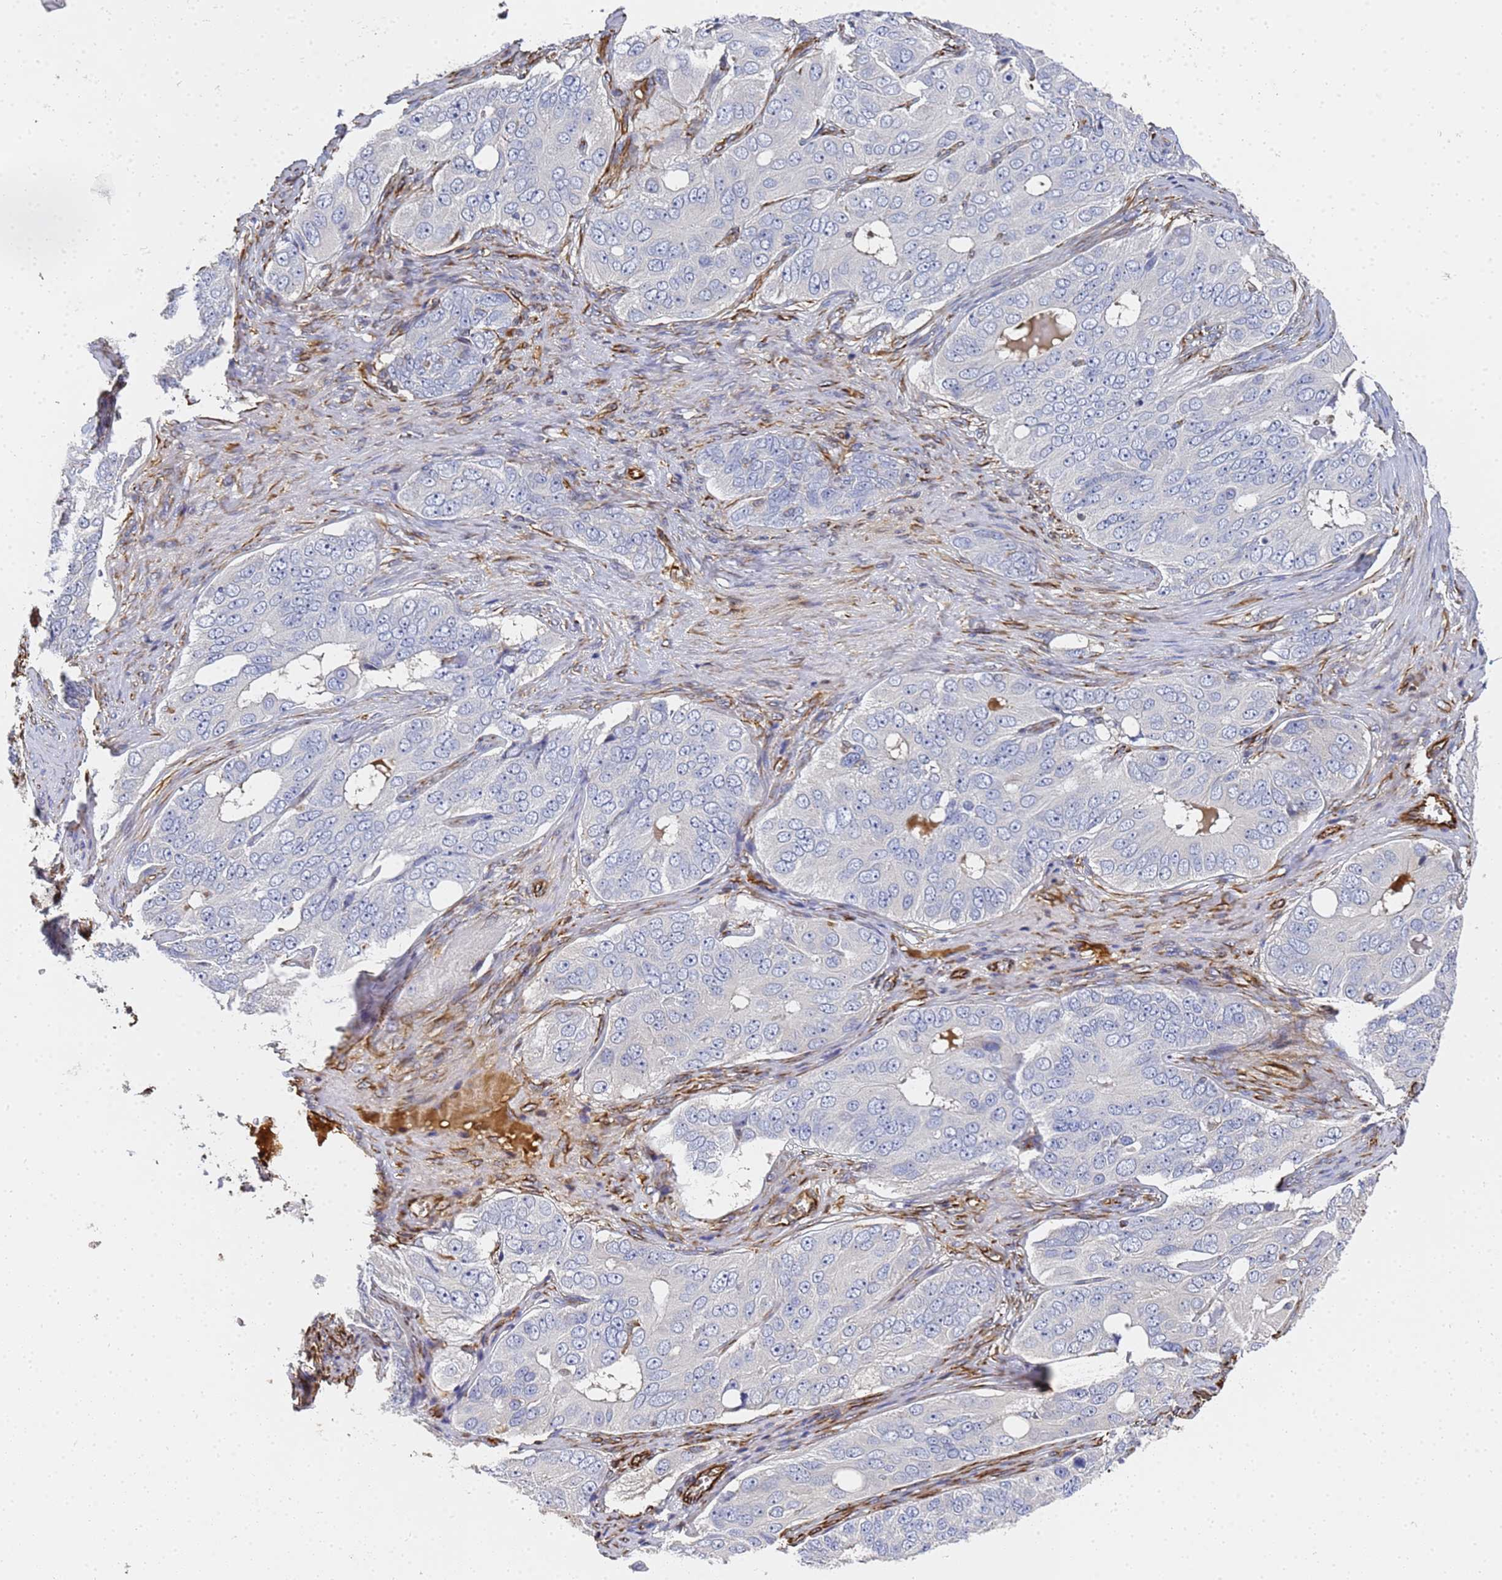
{"staining": {"intensity": "negative", "quantity": "none", "location": "none"}, "tissue": "ovarian cancer", "cell_type": "Tumor cells", "image_type": "cancer", "snomed": [{"axis": "morphology", "description": "Carcinoma, endometroid"}, {"axis": "topography", "description": "Ovary"}], "caption": "Immunohistochemistry photomicrograph of neoplastic tissue: human endometroid carcinoma (ovarian) stained with DAB demonstrates no significant protein positivity in tumor cells.", "gene": "SYT13", "patient": {"sex": "female", "age": 51}}